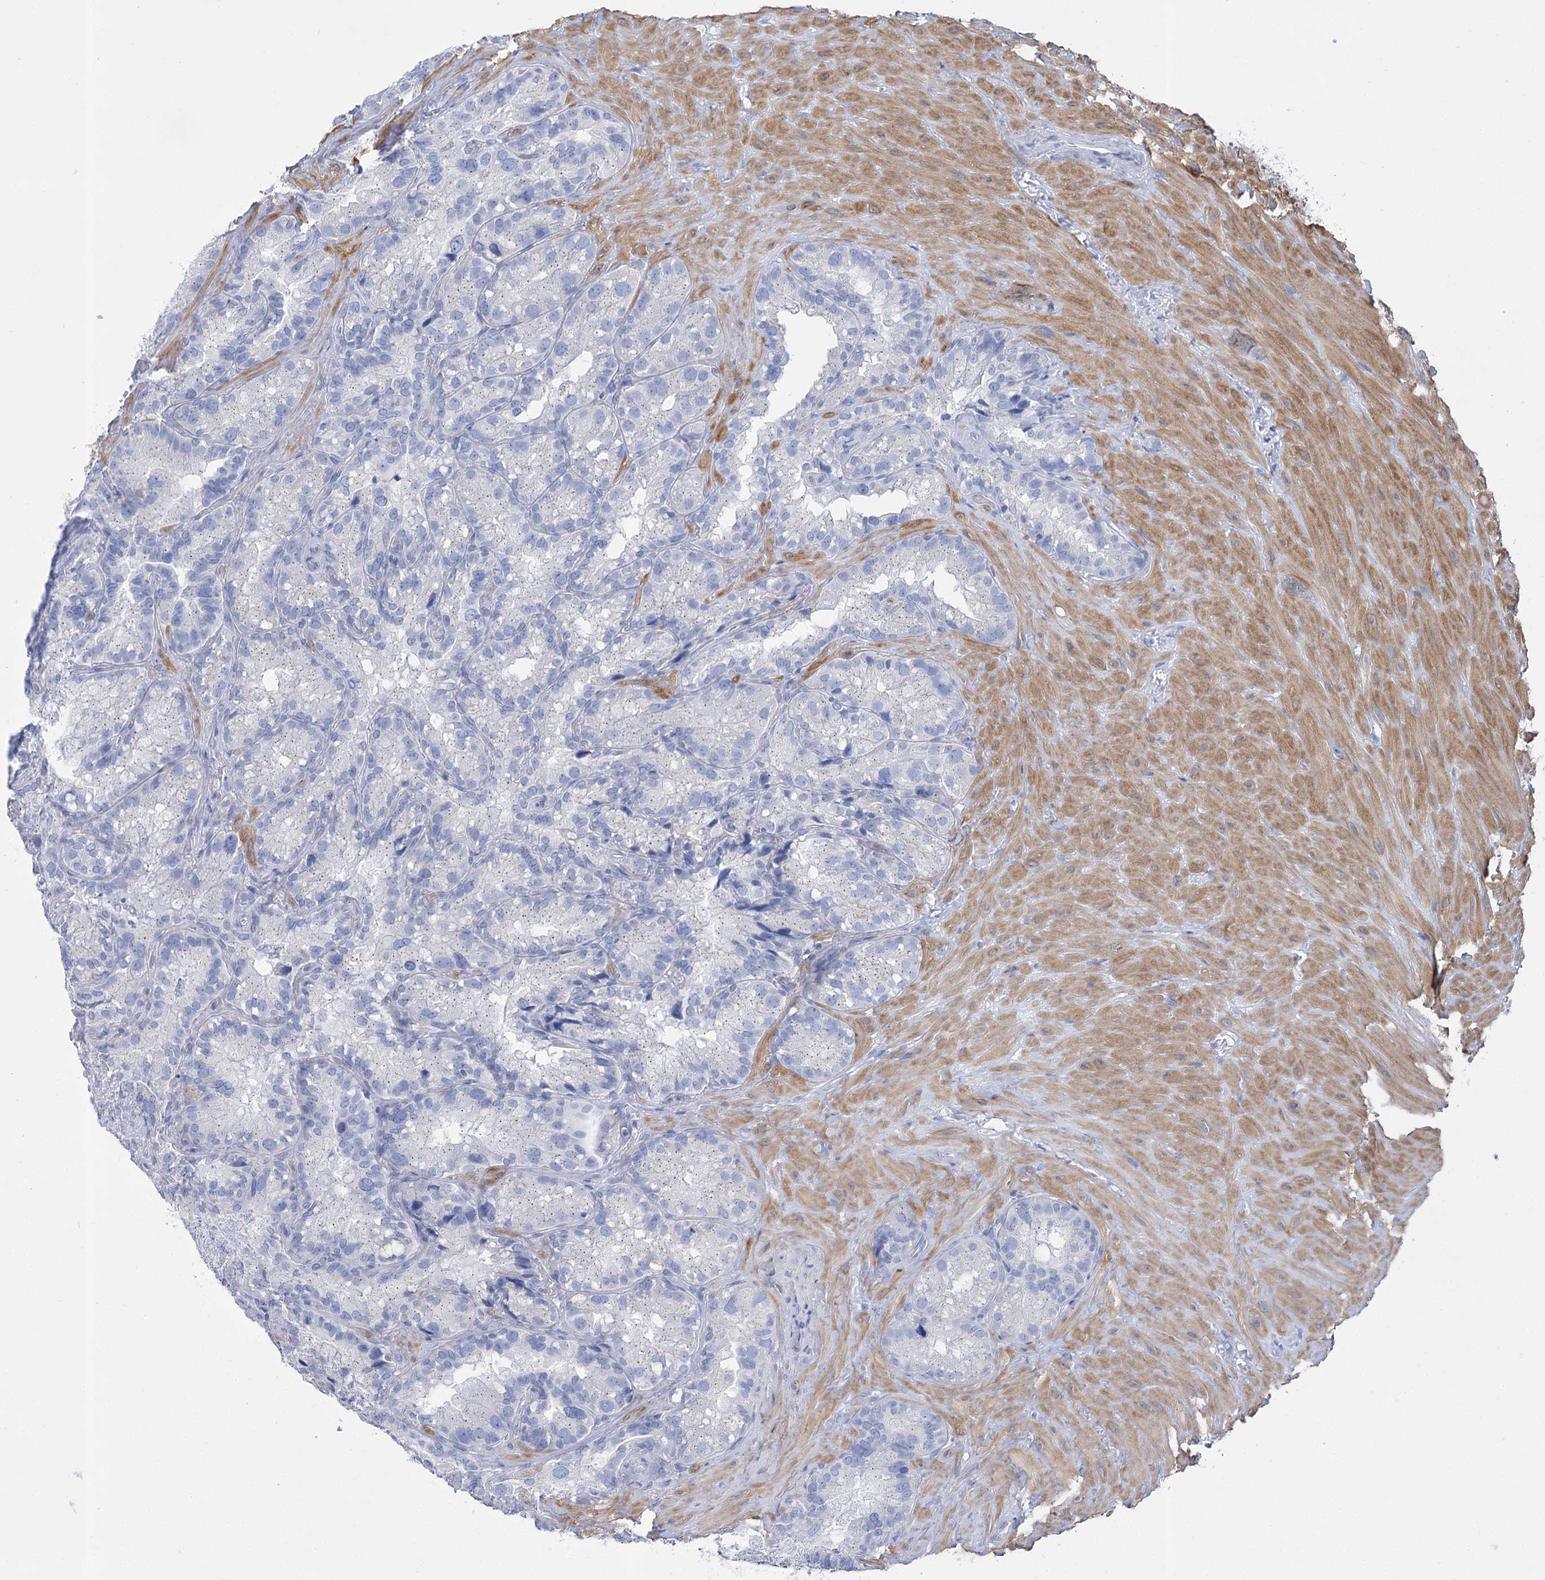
{"staining": {"intensity": "negative", "quantity": "none", "location": "none"}, "tissue": "seminal vesicle", "cell_type": "Glandular cells", "image_type": "normal", "snomed": [{"axis": "morphology", "description": "Normal tissue, NOS"}, {"axis": "topography", "description": "Prostate"}, {"axis": "topography", "description": "Seminal veicle"}], "caption": "DAB immunohistochemical staining of unremarkable human seminal vesicle reveals no significant staining in glandular cells.", "gene": "PCDHA1", "patient": {"sex": "male", "age": 68}}